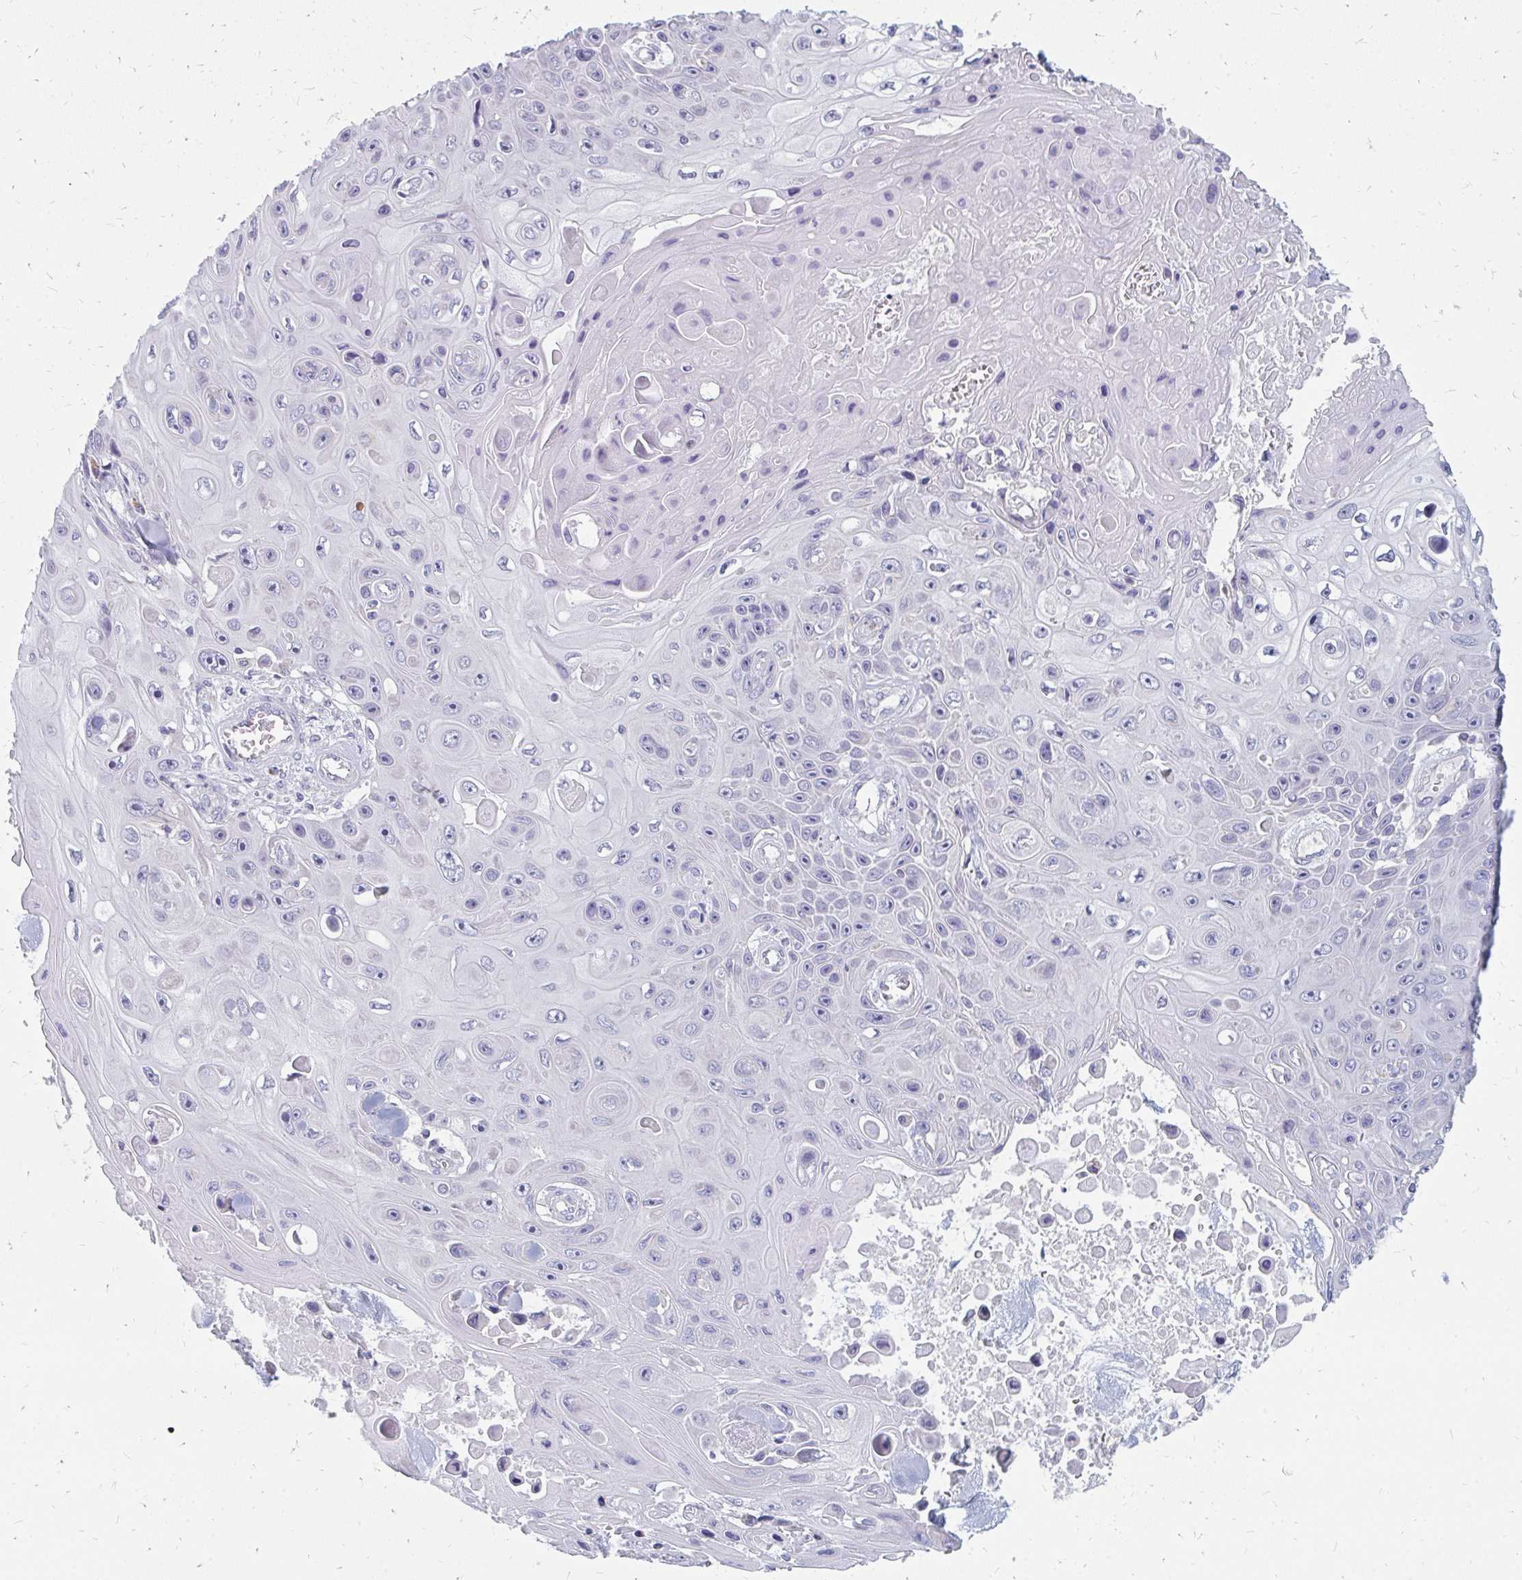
{"staining": {"intensity": "negative", "quantity": "none", "location": "none"}, "tissue": "skin cancer", "cell_type": "Tumor cells", "image_type": "cancer", "snomed": [{"axis": "morphology", "description": "Squamous cell carcinoma, NOS"}, {"axis": "topography", "description": "Skin"}], "caption": "Micrograph shows no significant protein staining in tumor cells of skin cancer (squamous cell carcinoma).", "gene": "OR10V1", "patient": {"sex": "male", "age": 82}}